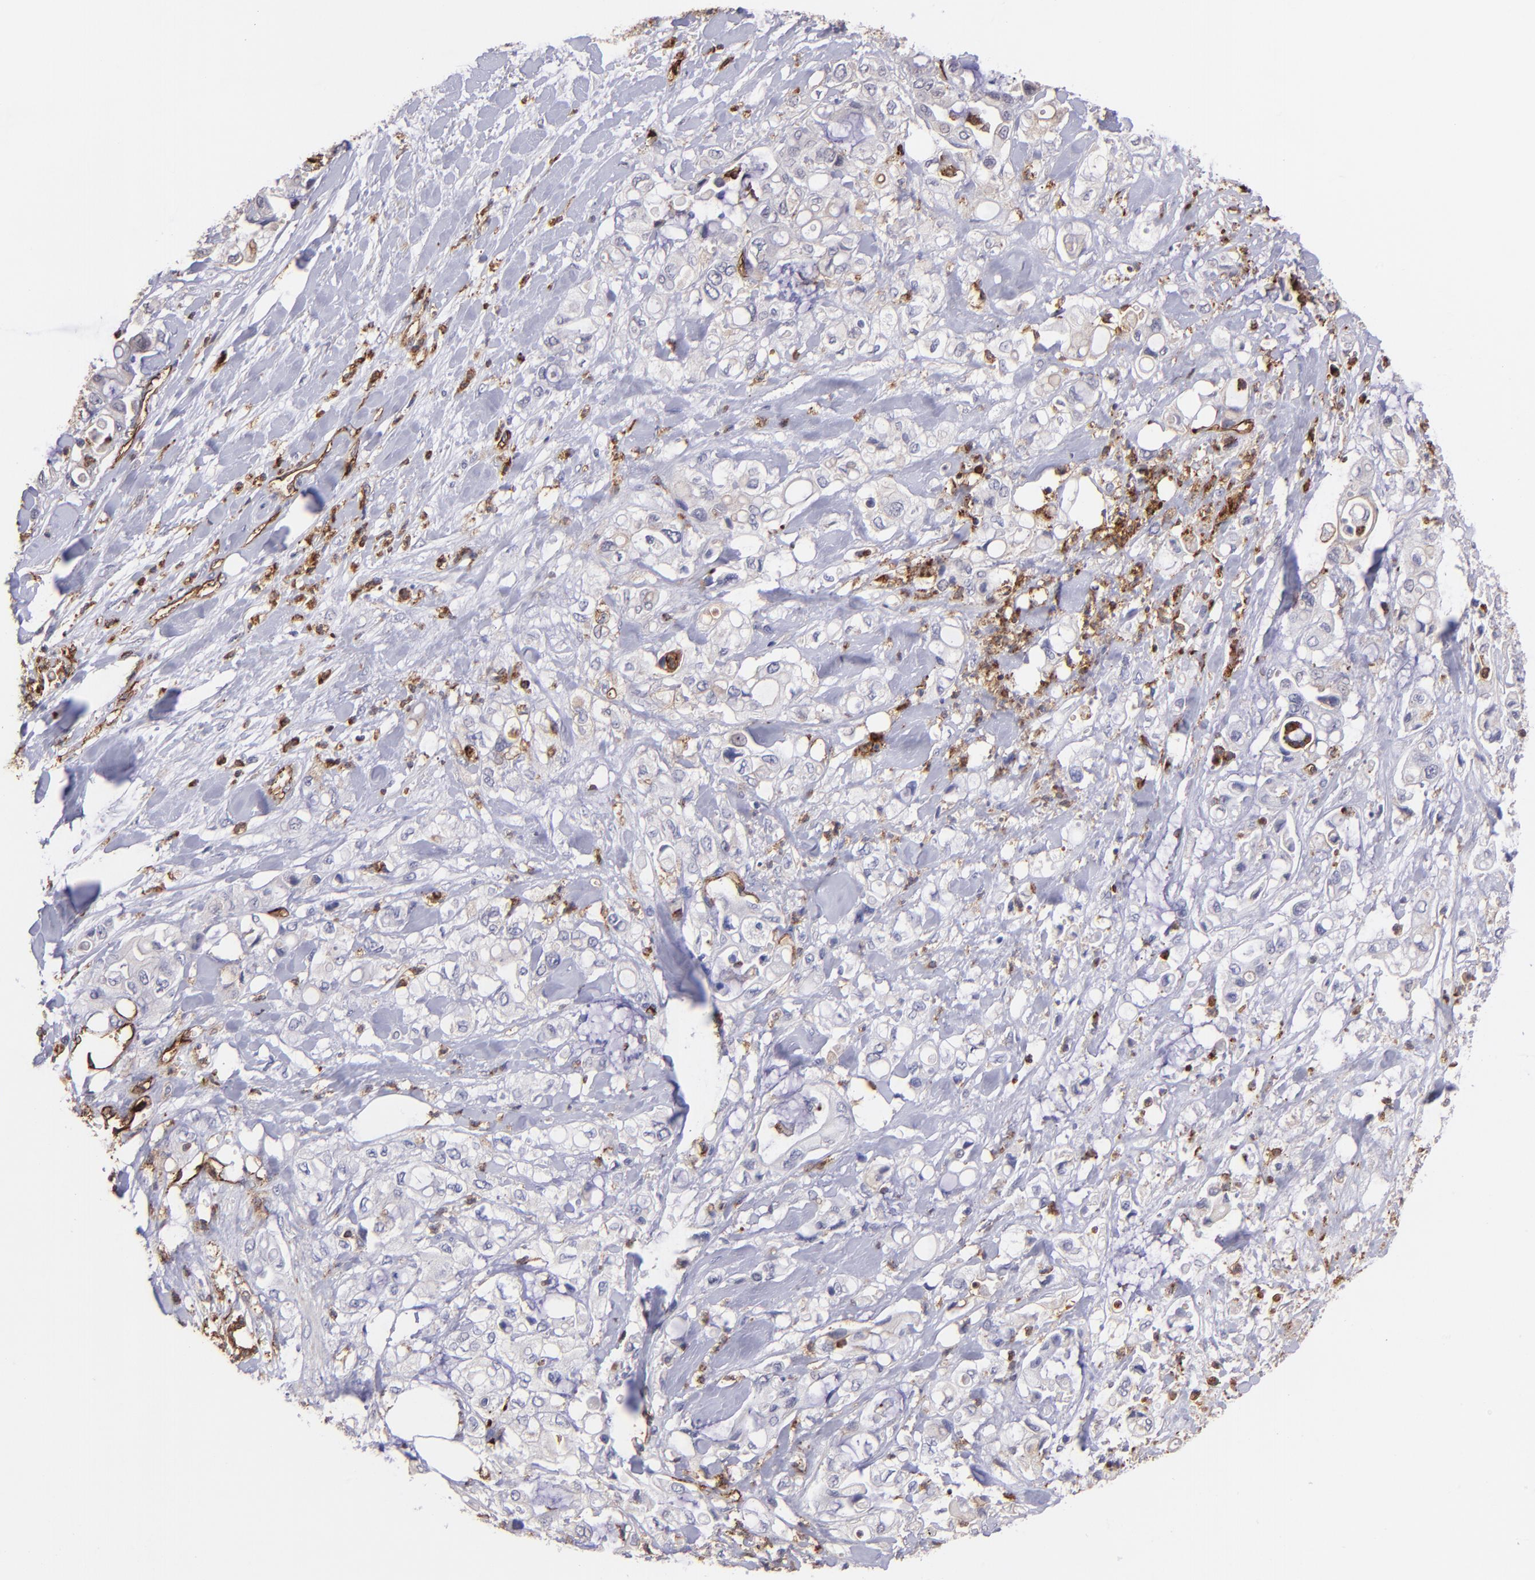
{"staining": {"intensity": "negative", "quantity": "none", "location": "none"}, "tissue": "pancreatic cancer", "cell_type": "Tumor cells", "image_type": "cancer", "snomed": [{"axis": "morphology", "description": "Adenocarcinoma, NOS"}, {"axis": "topography", "description": "Pancreas"}], "caption": "Immunohistochemistry image of adenocarcinoma (pancreatic) stained for a protein (brown), which displays no staining in tumor cells.", "gene": "DYSF", "patient": {"sex": "male", "age": 70}}